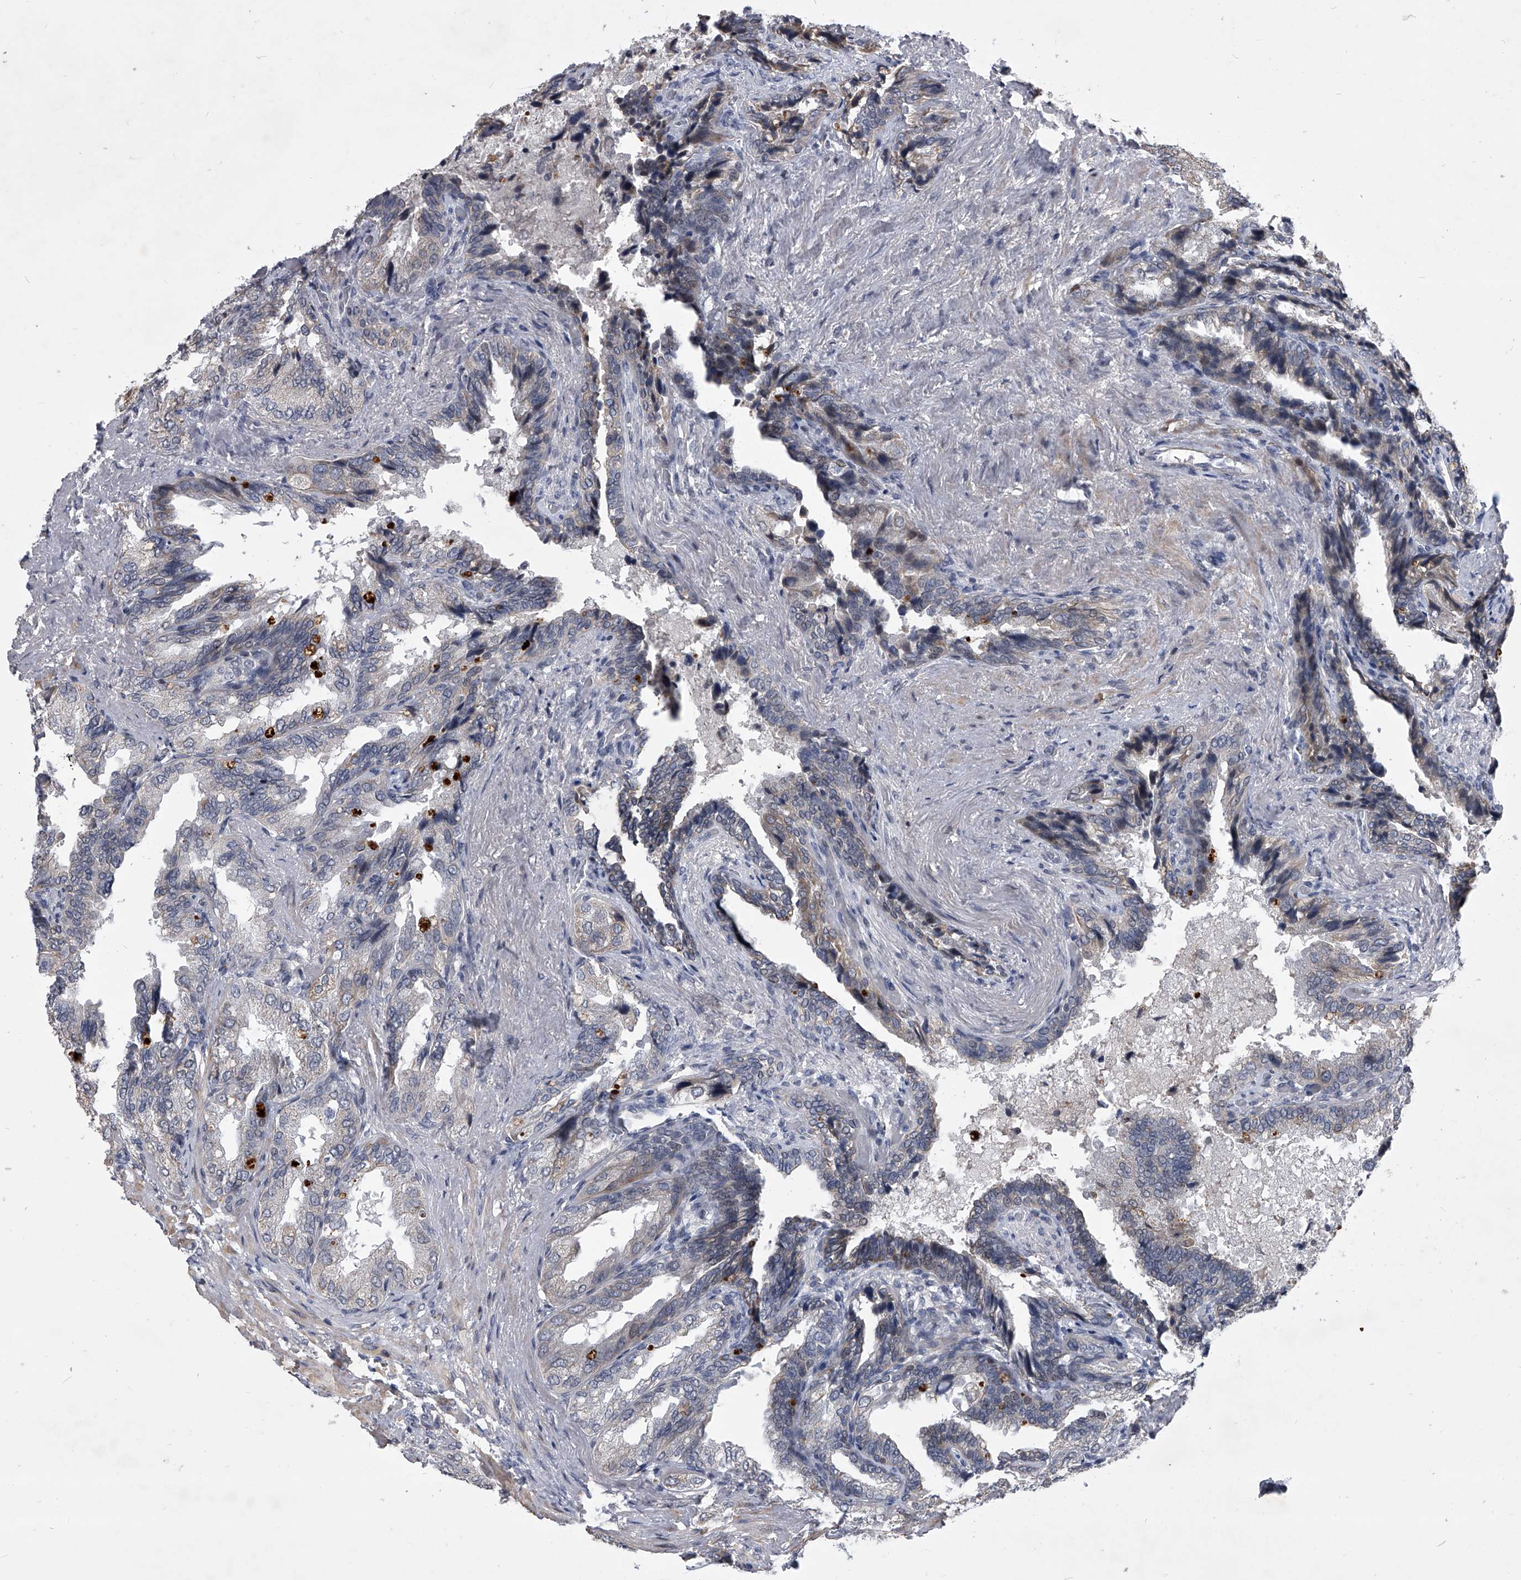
{"staining": {"intensity": "weak", "quantity": "25%-75%", "location": "nuclear"}, "tissue": "seminal vesicle", "cell_type": "Glandular cells", "image_type": "normal", "snomed": [{"axis": "morphology", "description": "Normal tissue, NOS"}, {"axis": "topography", "description": "Seminal veicle"}, {"axis": "topography", "description": "Peripheral nerve tissue"}], "caption": "Glandular cells show low levels of weak nuclear positivity in approximately 25%-75% of cells in normal seminal vesicle. The staining was performed using DAB (3,3'-diaminobenzidine), with brown indicating positive protein expression. Nuclei are stained blue with hematoxylin.", "gene": "ZNF76", "patient": {"sex": "male", "age": 63}}